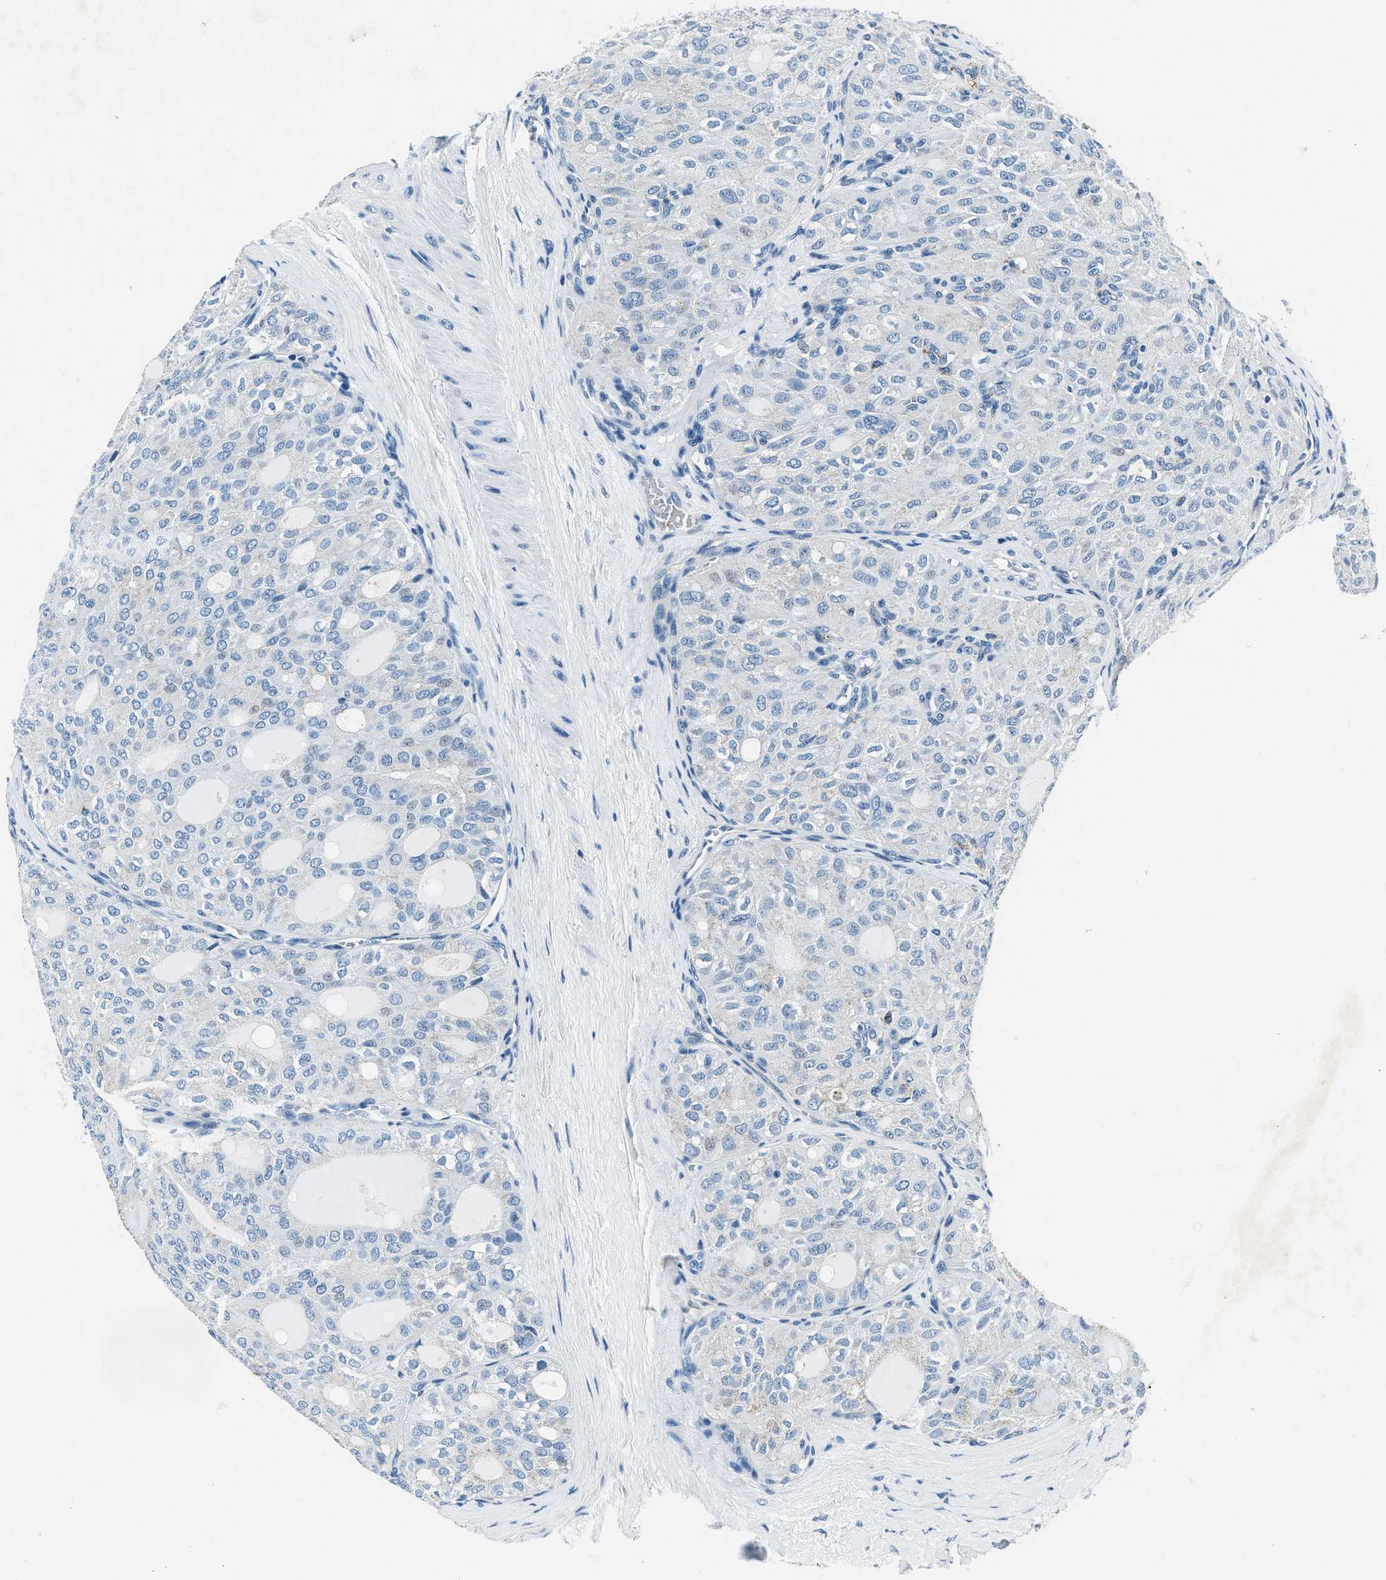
{"staining": {"intensity": "negative", "quantity": "none", "location": "none"}, "tissue": "thyroid cancer", "cell_type": "Tumor cells", "image_type": "cancer", "snomed": [{"axis": "morphology", "description": "Follicular adenoma carcinoma, NOS"}, {"axis": "topography", "description": "Thyroid gland"}], "caption": "A photomicrograph of human follicular adenoma carcinoma (thyroid) is negative for staining in tumor cells. (Brightfield microscopy of DAB IHC at high magnification).", "gene": "PTPDC1", "patient": {"sex": "male", "age": 75}}